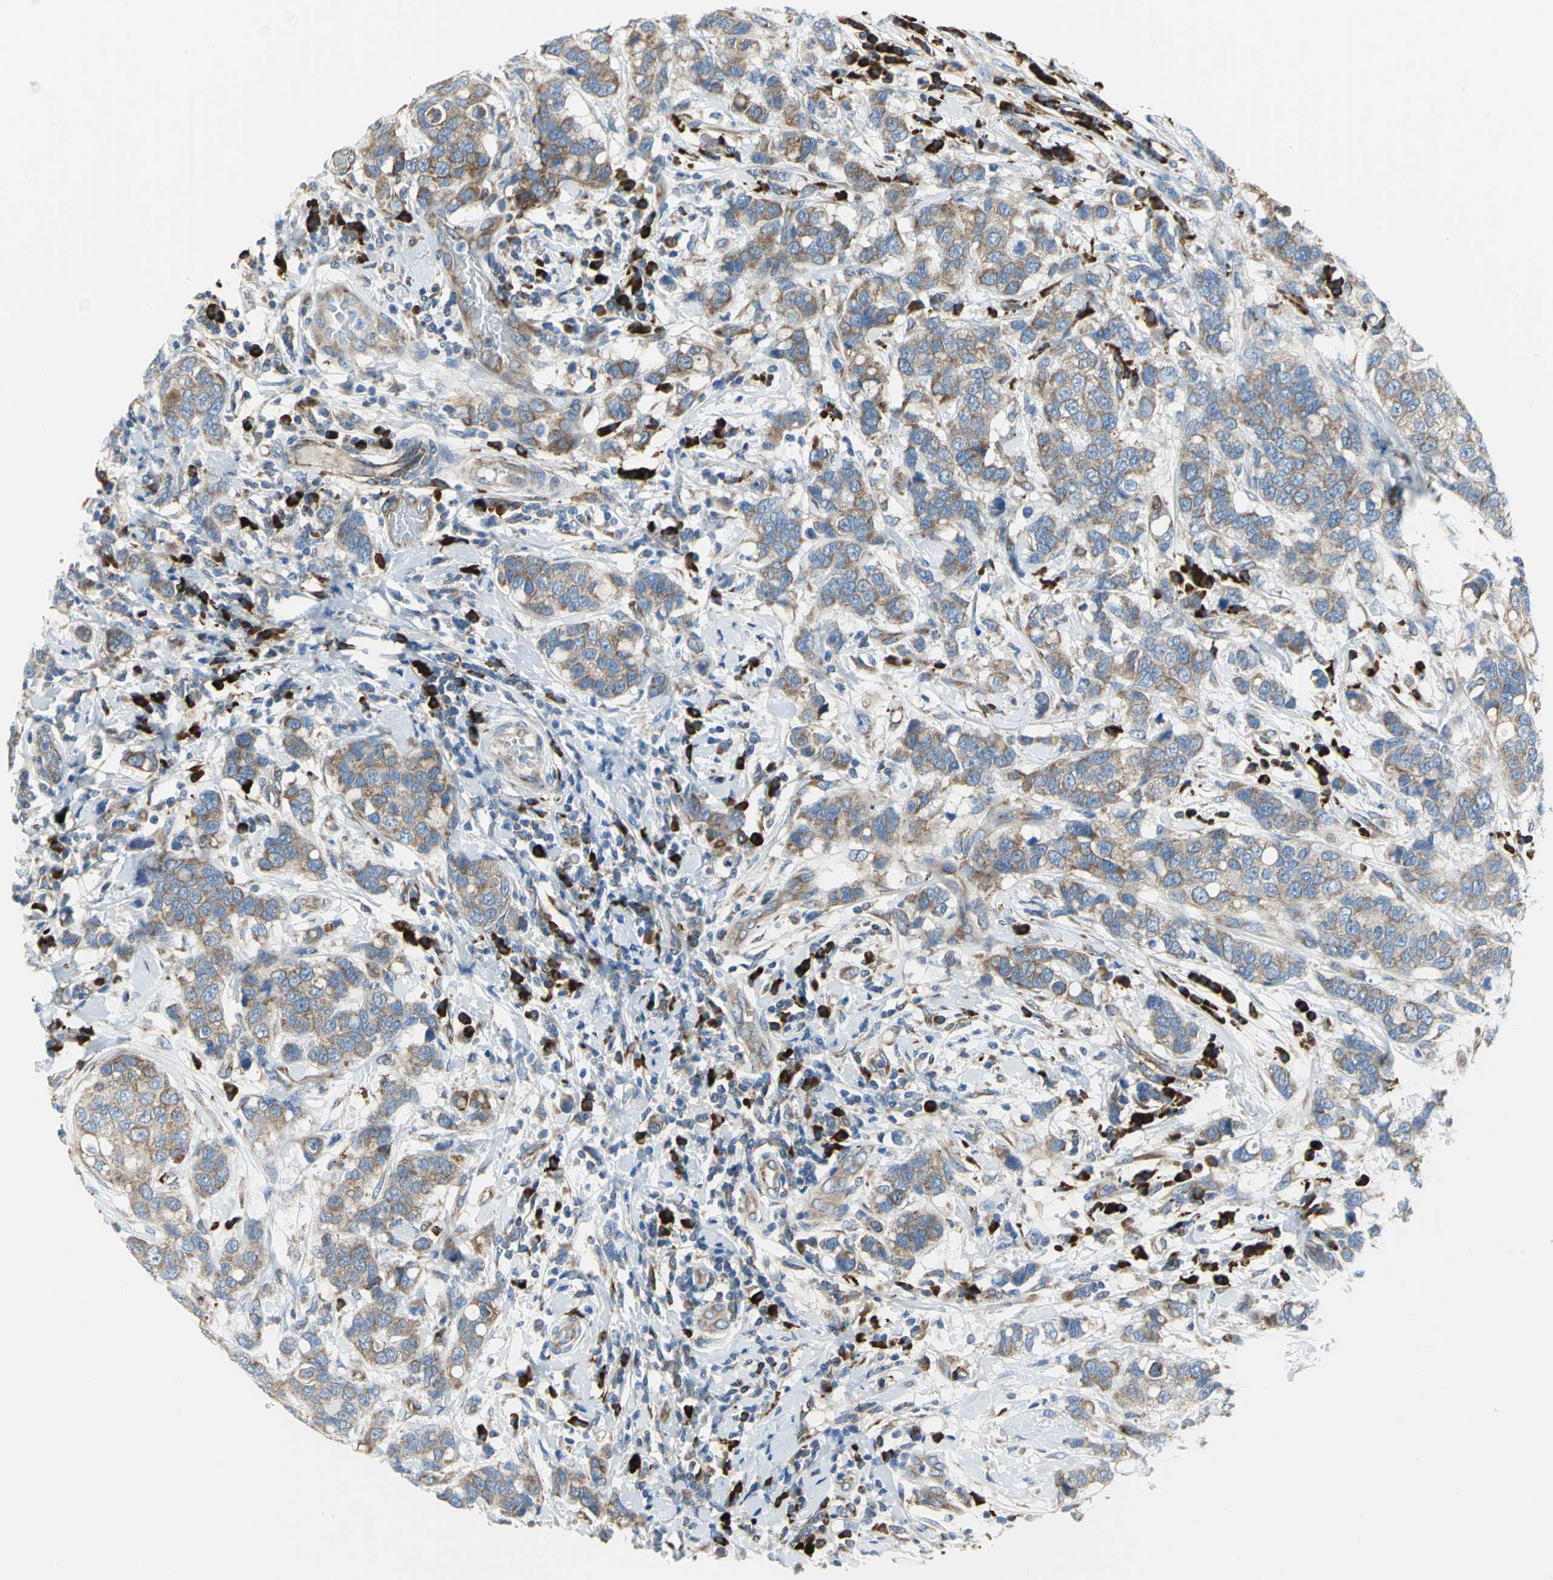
{"staining": {"intensity": "moderate", "quantity": ">75%", "location": "cytoplasmic/membranous"}, "tissue": "breast cancer", "cell_type": "Tumor cells", "image_type": "cancer", "snomed": [{"axis": "morphology", "description": "Duct carcinoma"}, {"axis": "topography", "description": "Breast"}], "caption": "Immunohistochemistry photomicrograph of human infiltrating ductal carcinoma (breast) stained for a protein (brown), which shows medium levels of moderate cytoplasmic/membranous staining in approximately >75% of tumor cells.", "gene": "TULP4", "patient": {"sex": "female", "age": 27}}